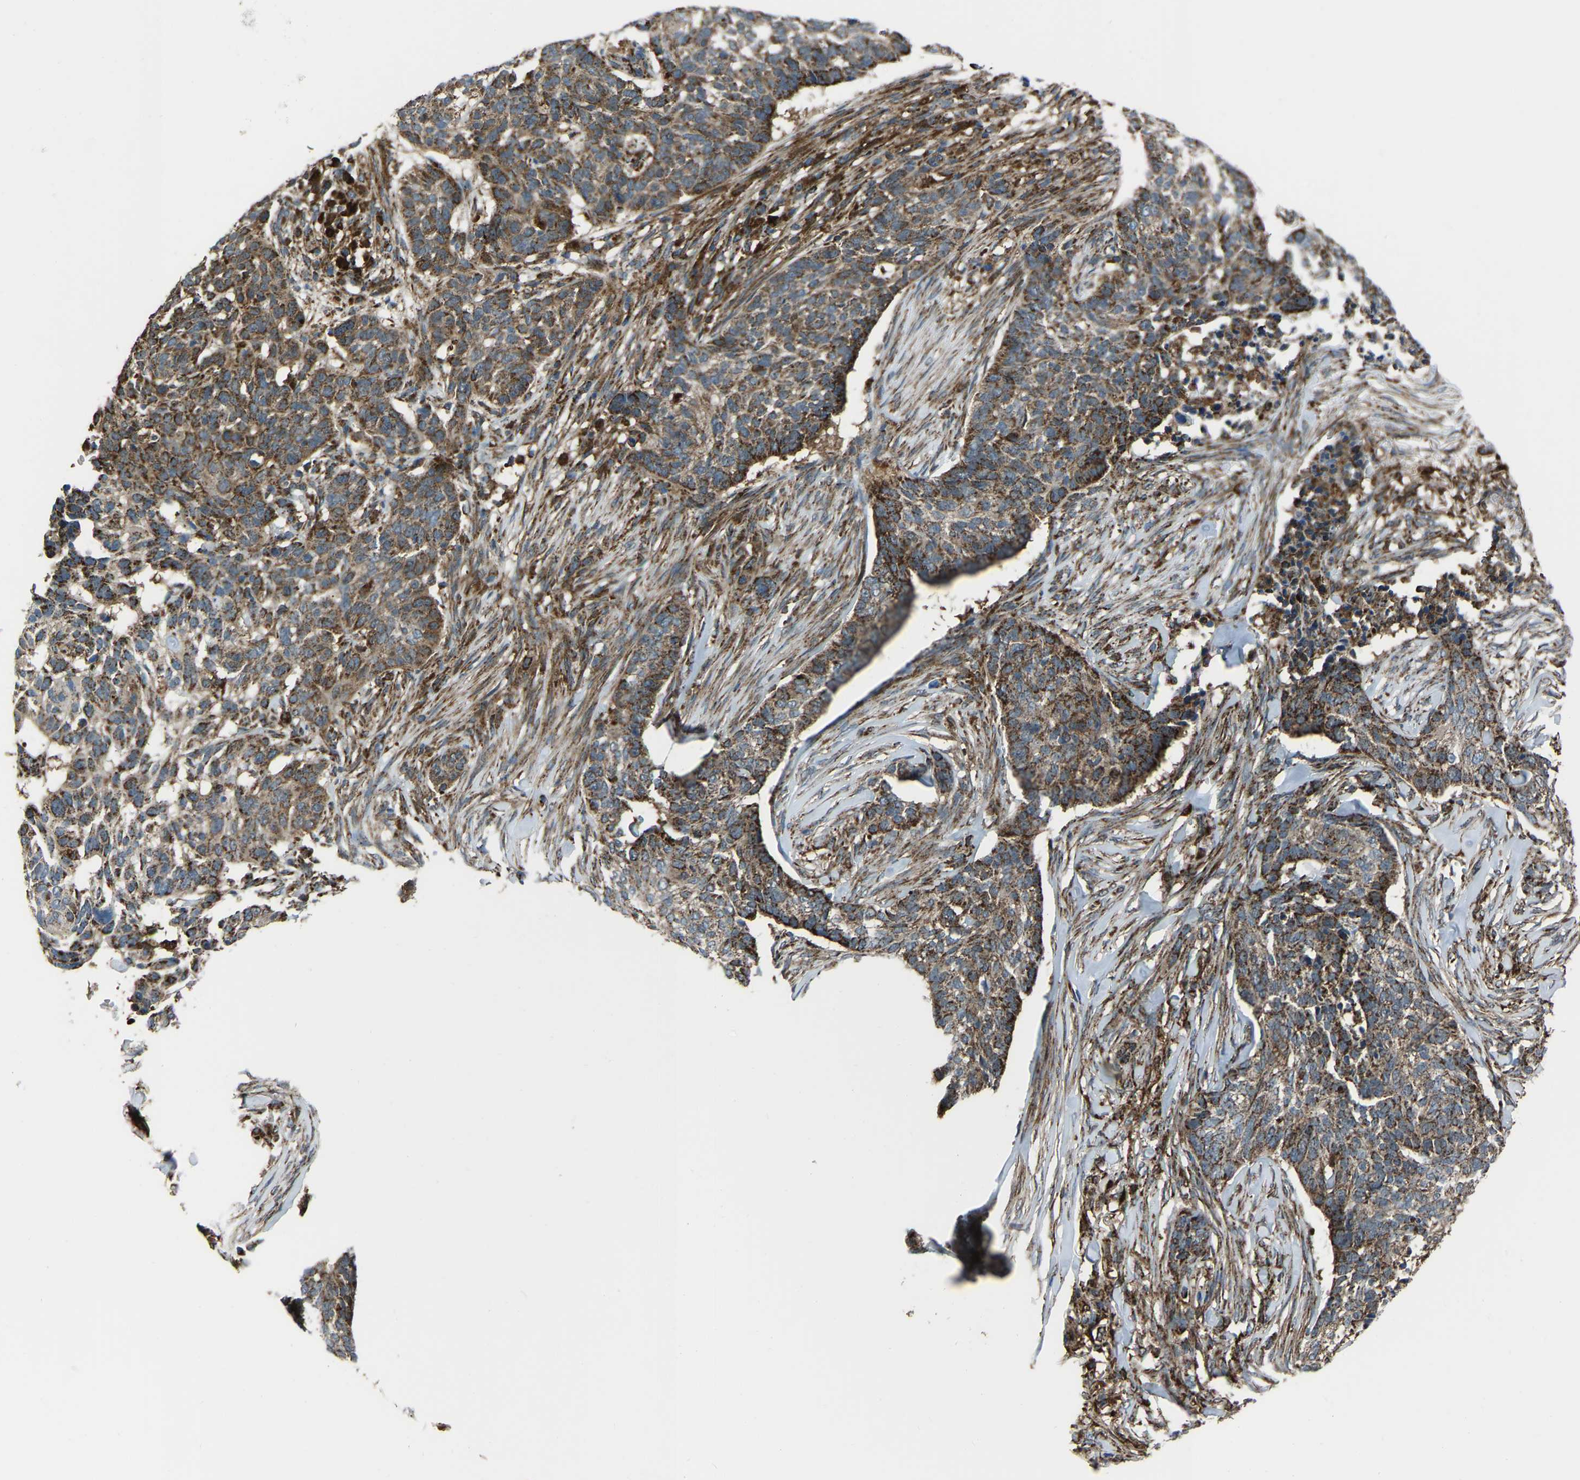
{"staining": {"intensity": "moderate", "quantity": ">75%", "location": "cytoplasmic/membranous"}, "tissue": "skin cancer", "cell_type": "Tumor cells", "image_type": "cancer", "snomed": [{"axis": "morphology", "description": "Basal cell carcinoma"}, {"axis": "topography", "description": "Skin"}], "caption": "Protein expression analysis of skin cancer demonstrates moderate cytoplasmic/membranous positivity in approximately >75% of tumor cells. (DAB = brown stain, brightfield microscopy at high magnification).", "gene": "AKR1A1", "patient": {"sex": "male", "age": 85}}